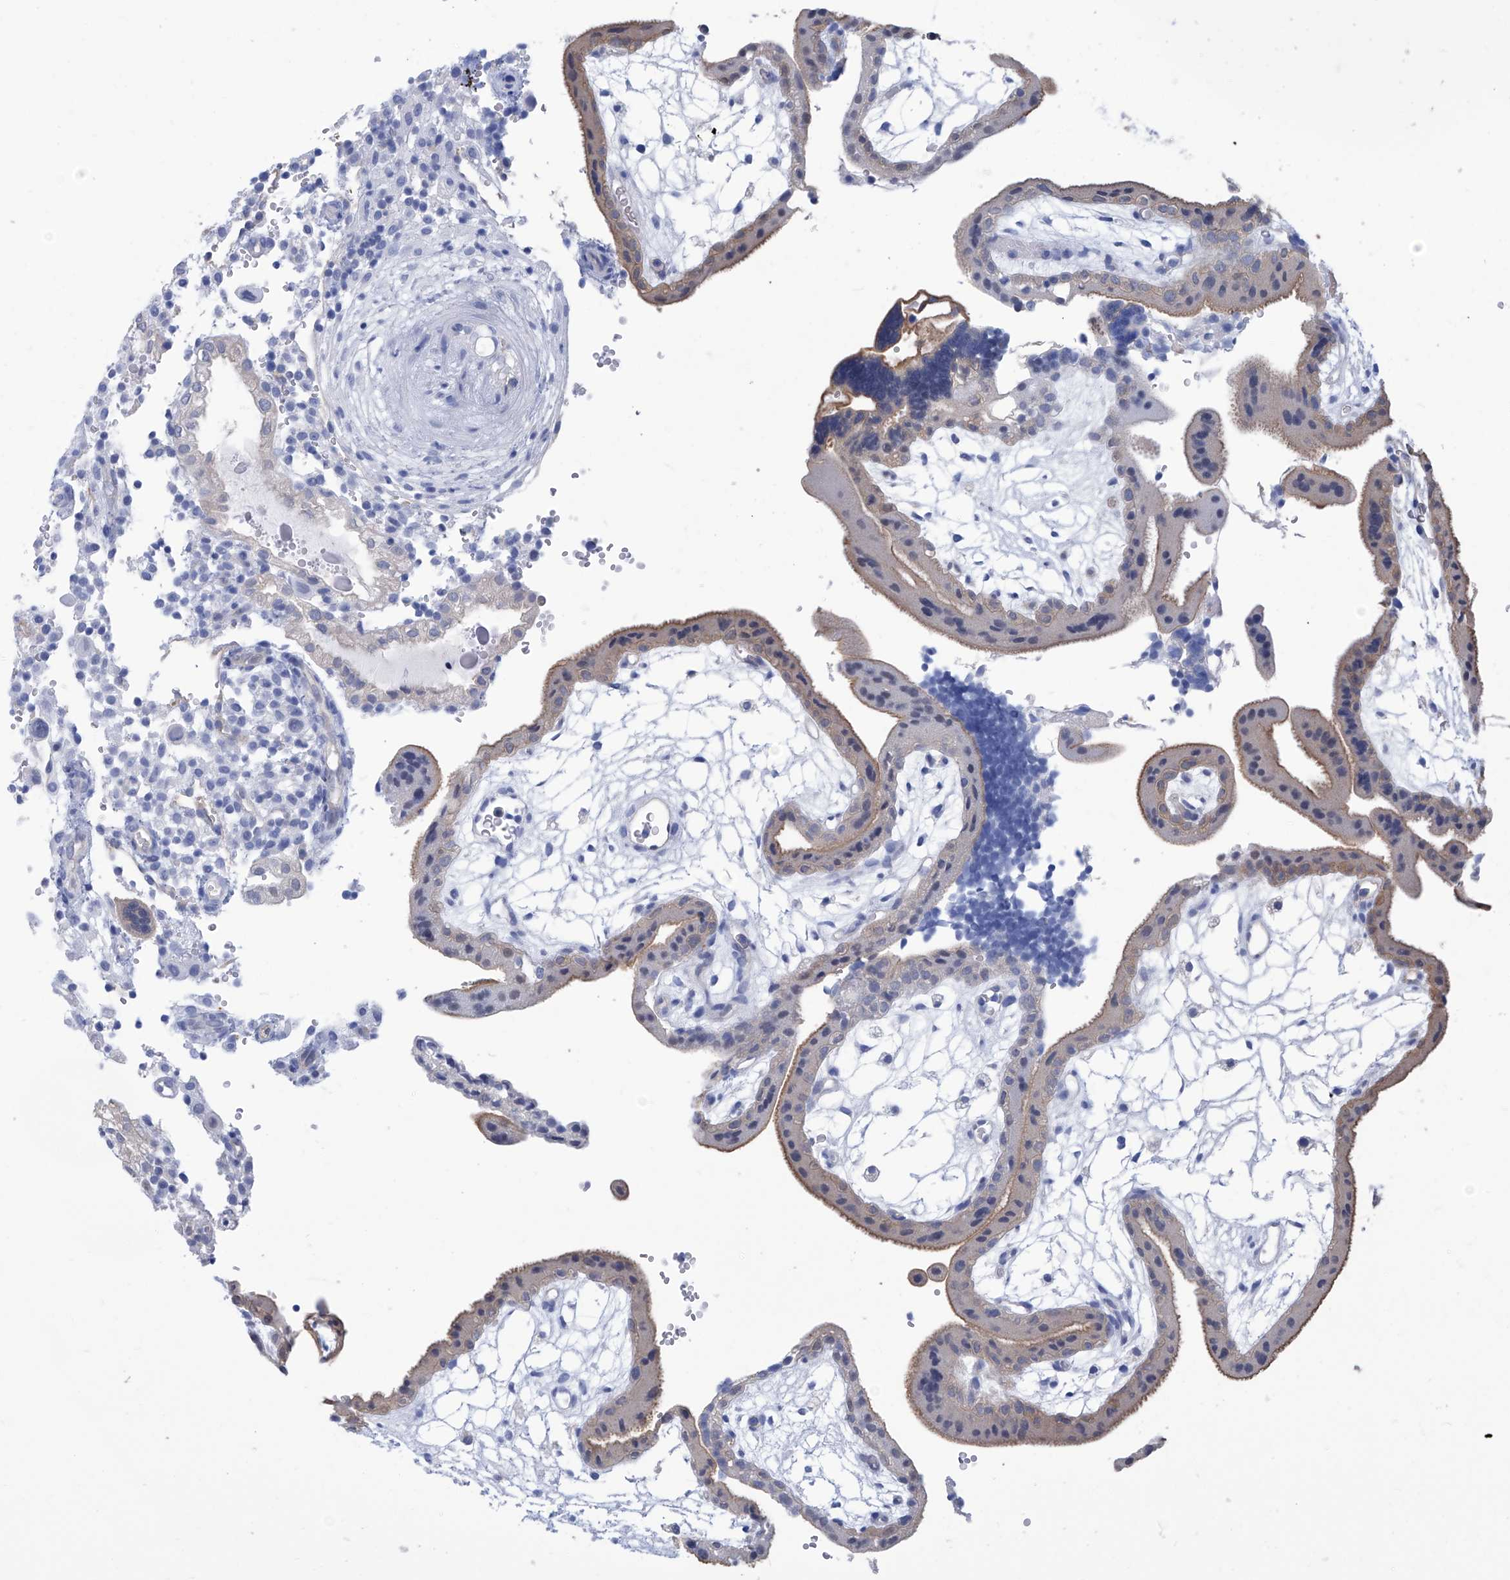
{"staining": {"intensity": "moderate", "quantity": "25%-75%", "location": "cytoplasmic/membranous"}, "tissue": "placenta", "cell_type": "Trophoblastic cells", "image_type": "normal", "snomed": [{"axis": "morphology", "description": "Normal tissue, NOS"}, {"axis": "topography", "description": "Placenta"}], "caption": "The immunohistochemical stain shows moderate cytoplasmic/membranous positivity in trophoblastic cells of unremarkable placenta.", "gene": "SMS", "patient": {"sex": "female", "age": 18}}